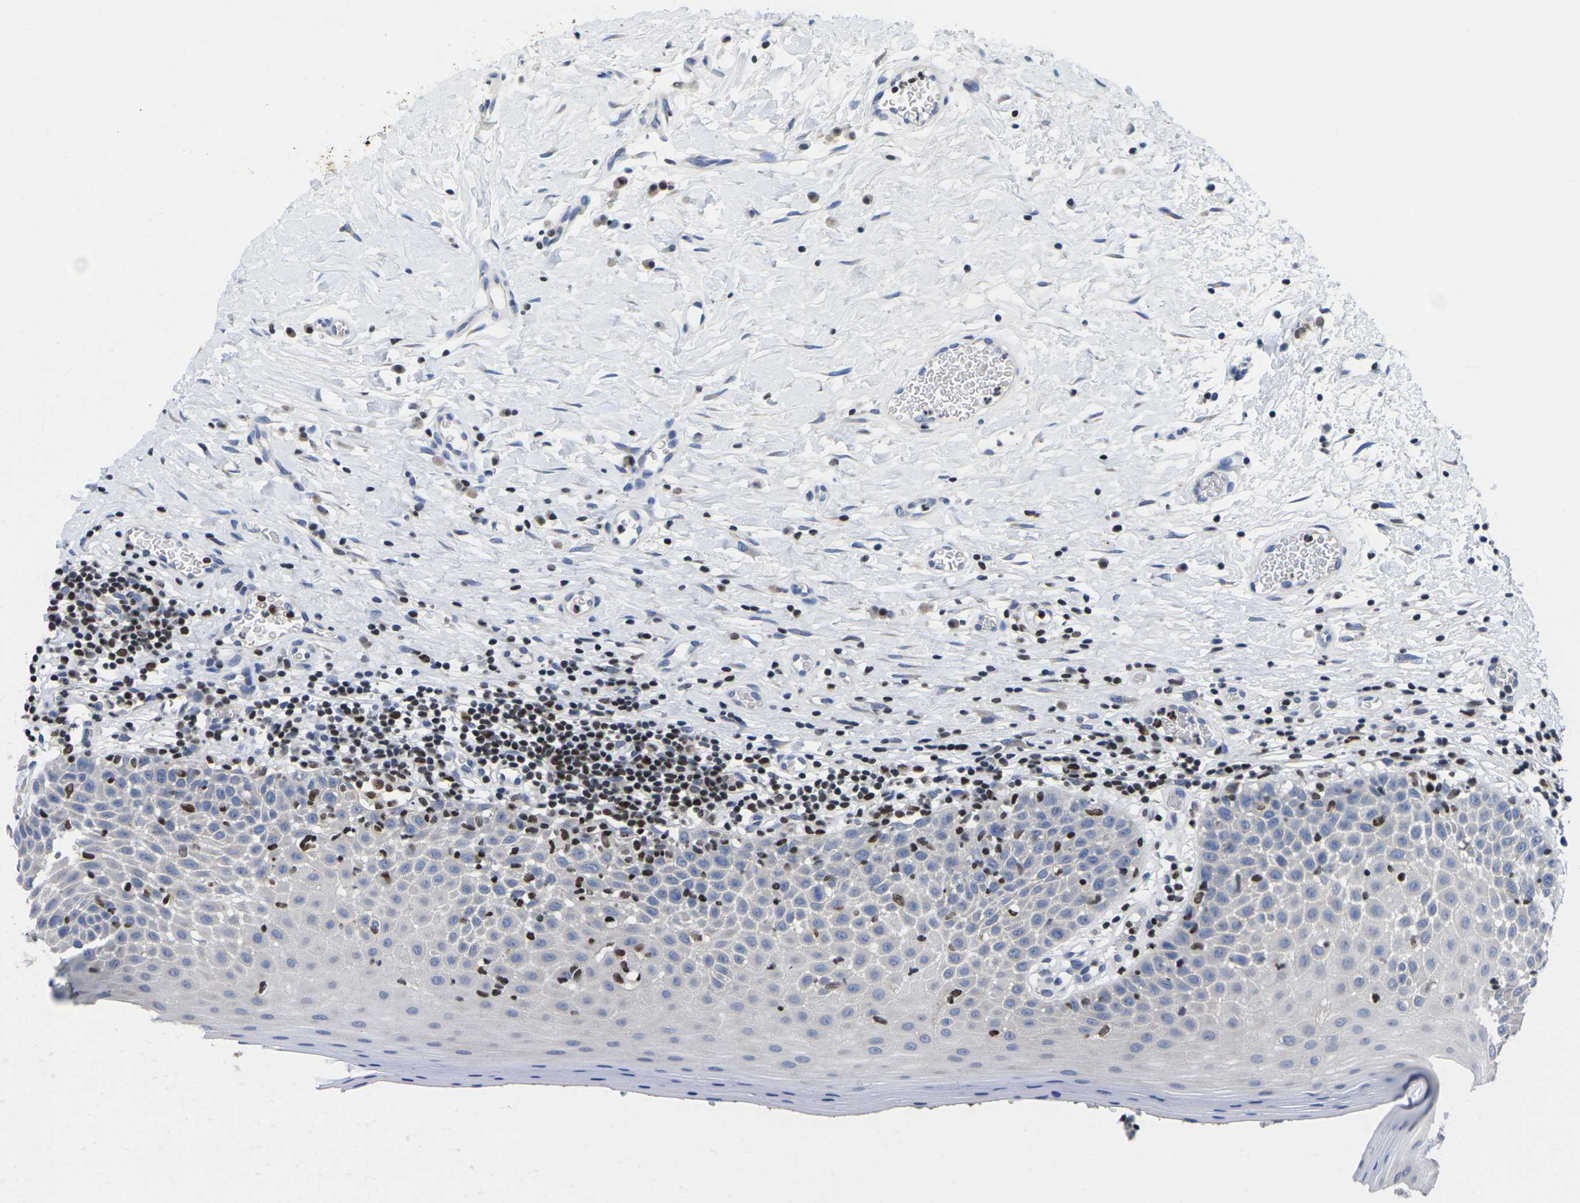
{"staining": {"intensity": "negative", "quantity": "none", "location": "none"}, "tissue": "oral mucosa", "cell_type": "Squamous epithelial cells", "image_type": "normal", "snomed": [{"axis": "morphology", "description": "Normal tissue, NOS"}, {"axis": "topography", "description": "Skeletal muscle"}, {"axis": "topography", "description": "Oral tissue"}], "caption": "A micrograph of oral mucosa stained for a protein displays no brown staining in squamous epithelial cells. (Stains: DAB (3,3'-diaminobenzidine) immunohistochemistry with hematoxylin counter stain, Microscopy: brightfield microscopy at high magnification).", "gene": "IKZF1", "patient": {"sex": "male", "age": 58}}